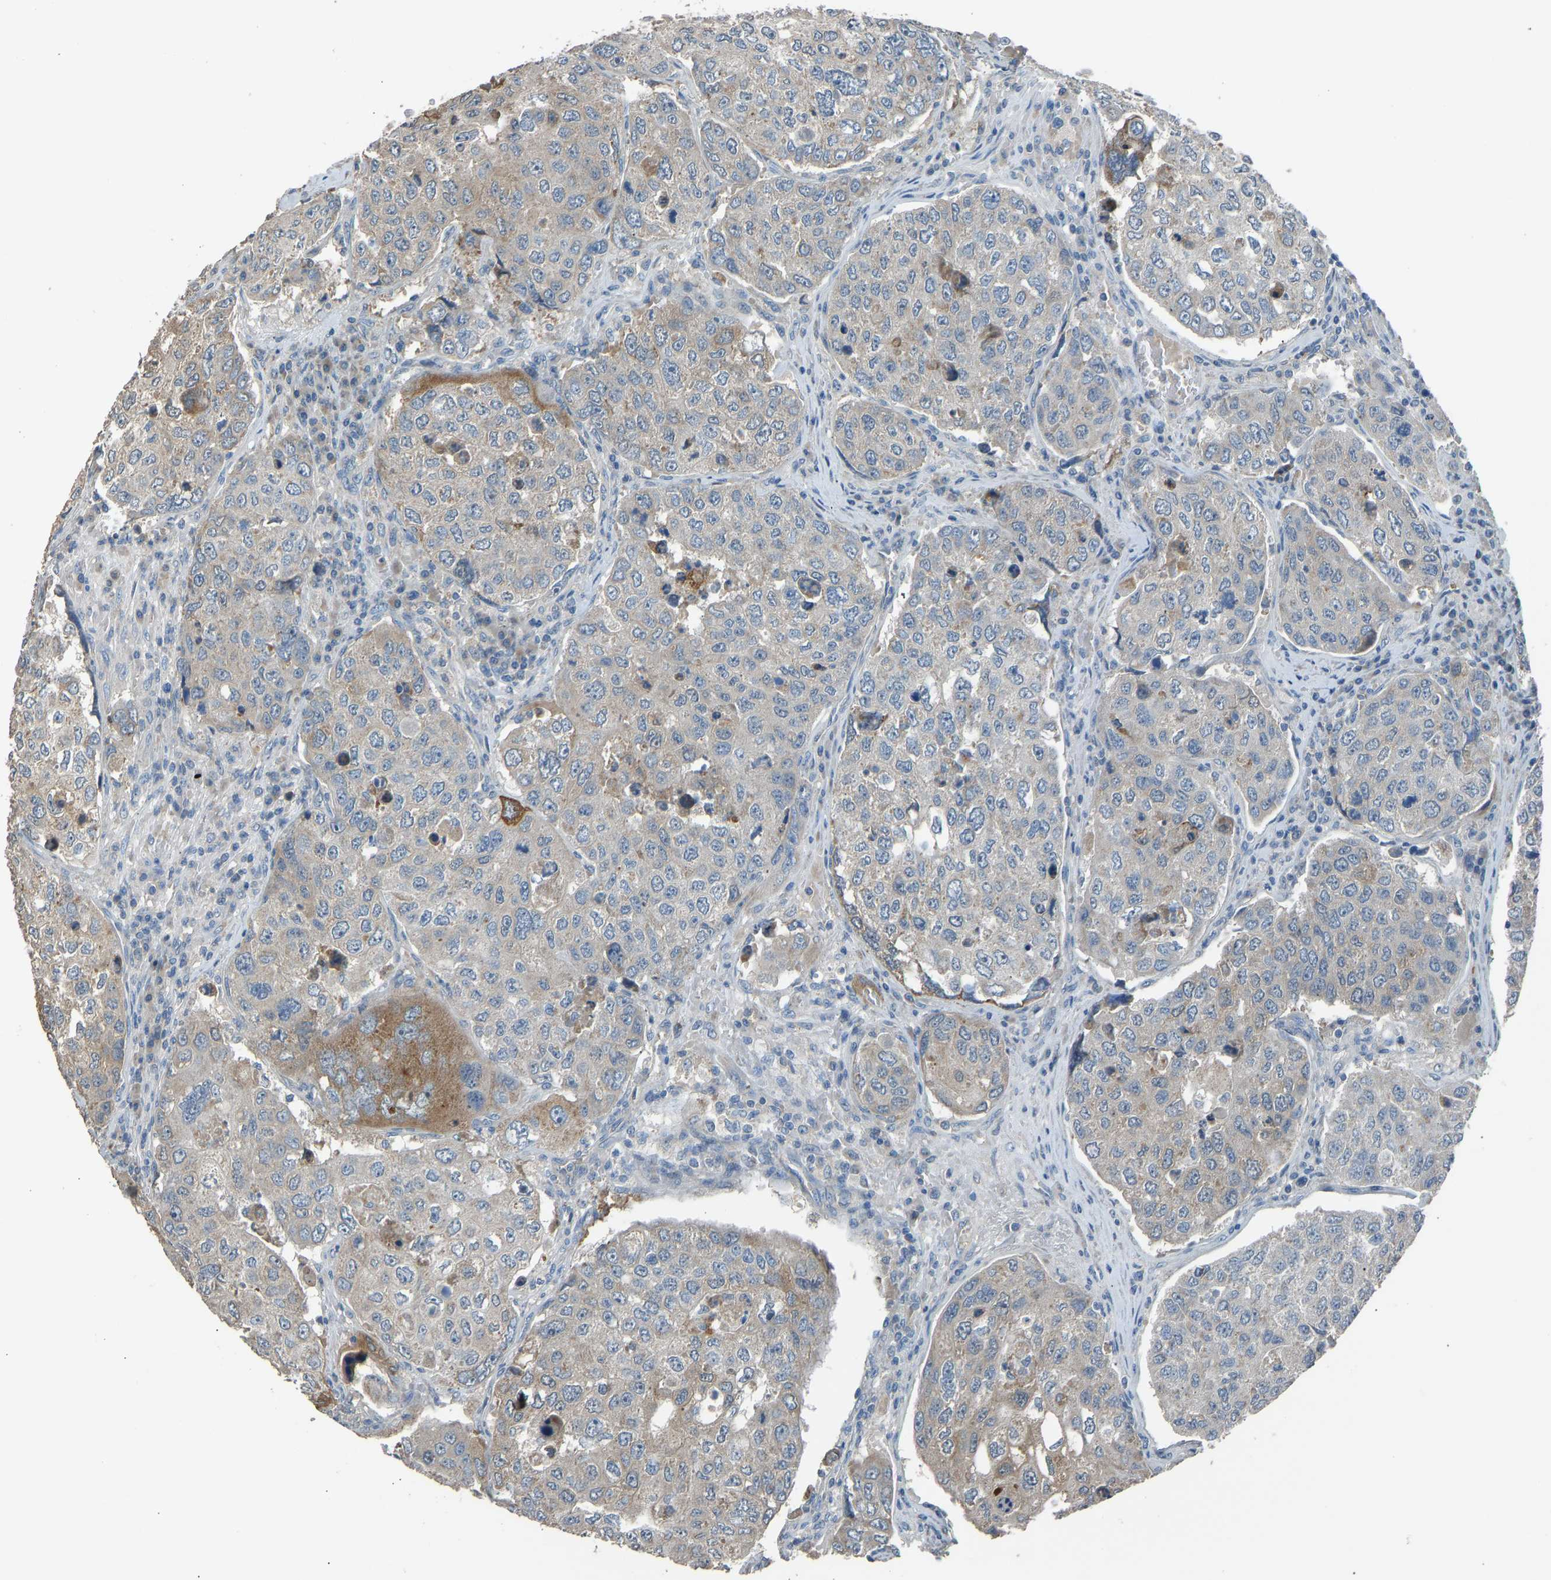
{"staining": {"intensity": "moderate", "quantity": "<25%", "location": "cytoplasmic/membranous"}, "tissue": "urothelial cancer", "cell_type": "Tumor cells", "image_type": "cancer", "snomed": [{"axis": "morphology", "description": "Urothelial carcinoma, High grade"}, {"axis": "topography", "description": "Lymph node"}, {"axis": "topography", "description": "Urinary bladder"}], "caption": "Urothelial cancer tissue displays moderate cytoplasmic/membranous staining in approximately <25% of tumor cells", "gene": "TGFBR3", "patient": {"sex": "male", "age": 51}}